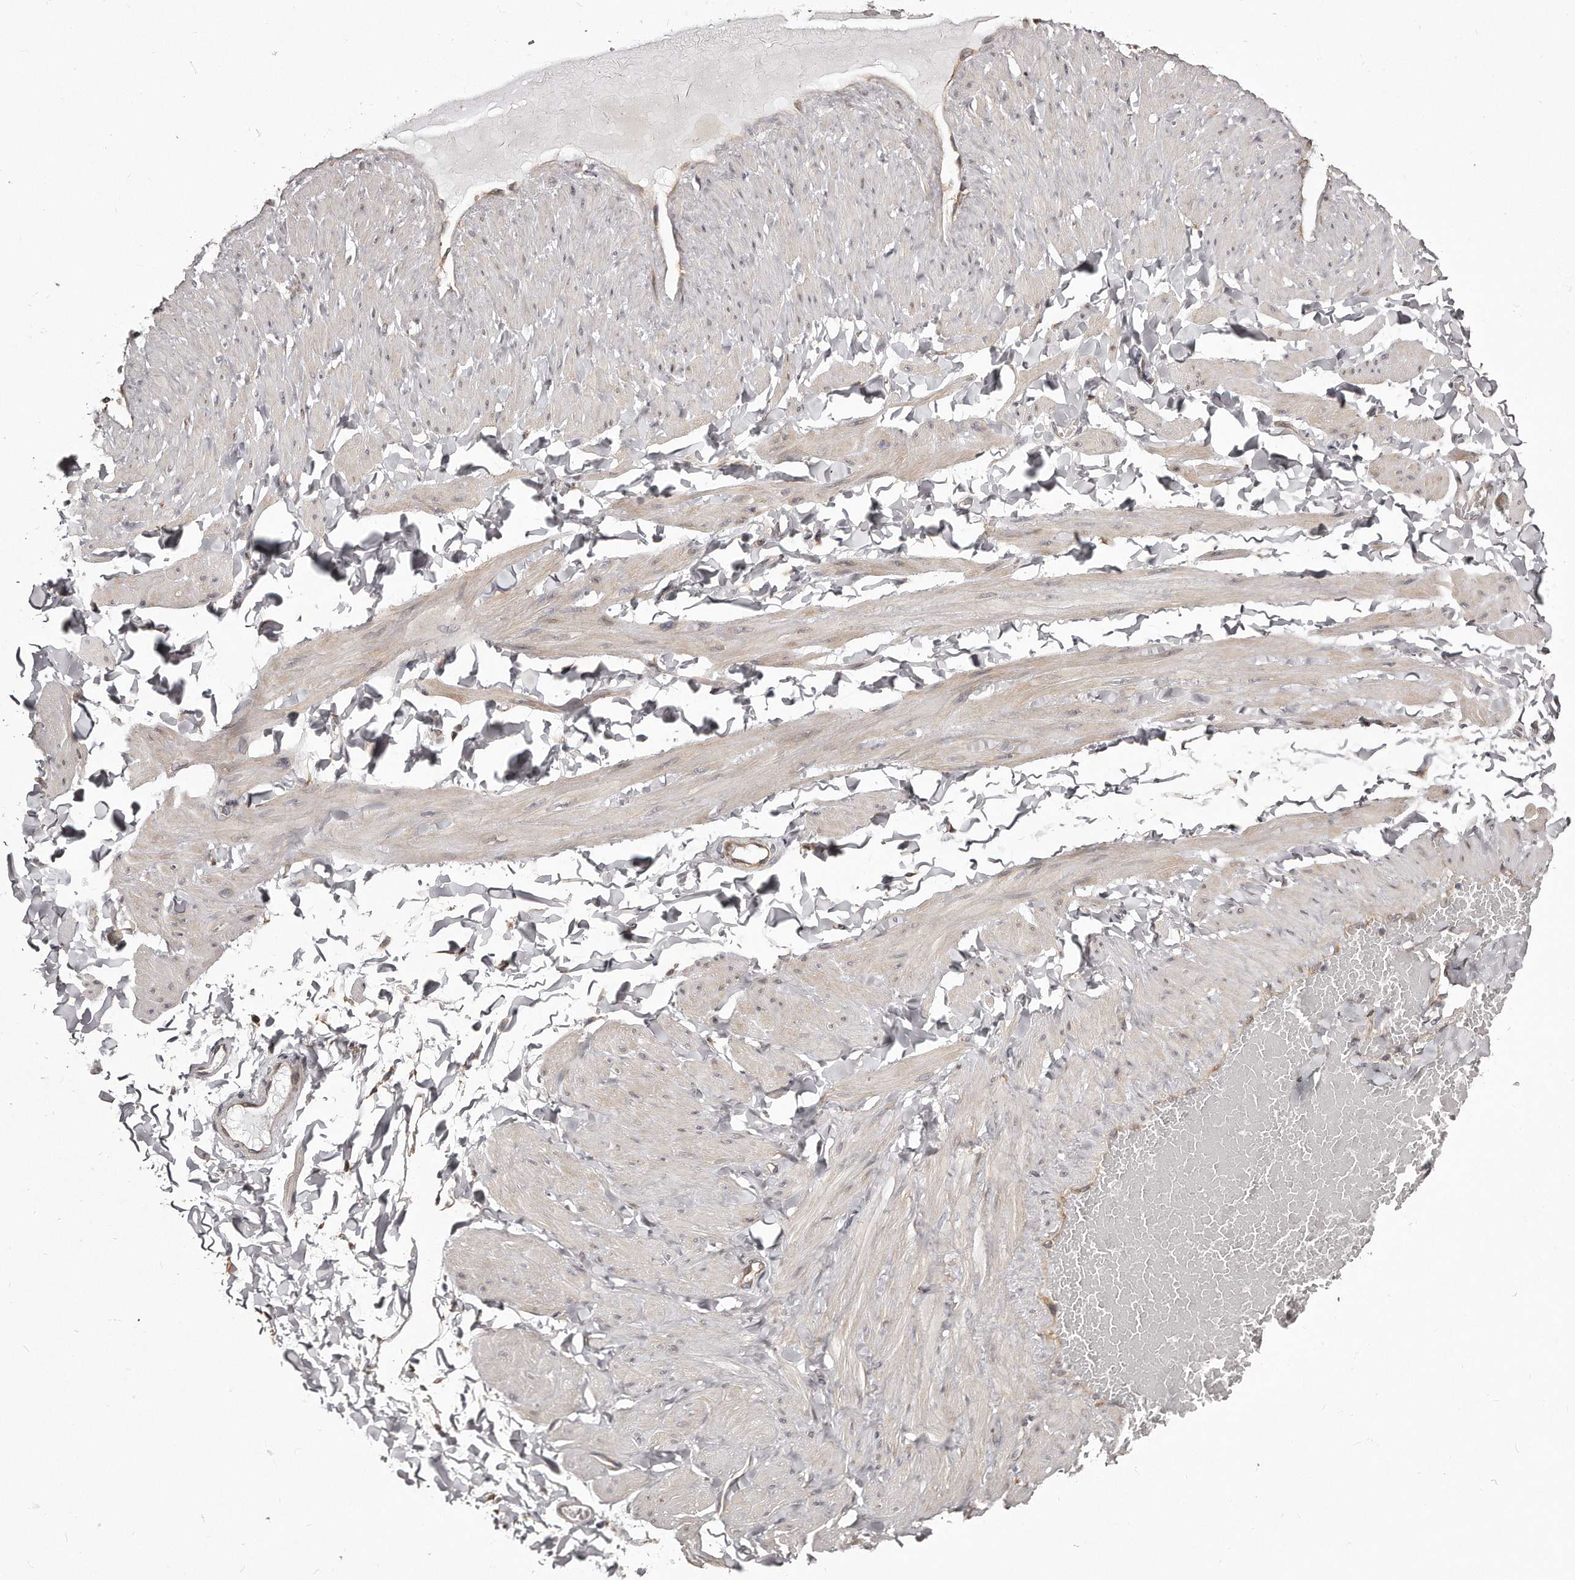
{"staining": {"intensity": "weak", "quantity": "25%-75%", "location": "cytoplasmic/membranous"}, "tissue": "adipose tissue", "cell_type": "Adipocytes", "image_type": "normal", "snomed": [{"axis": "morphology", "description": "Normal tissue, NOS"}, {"axis": "topography", "description": "Adipose tissue"}, {"axis": "topography", "description": "Vascular tissue"}, {"axis": "topography", "description": "Peripheral nerve tissue"}], "caption": "A high-resolution image shows immunohistochemistry staining of benign adipose tissue, which shows weak cytoplasmic/membranous positivity in approximately 25%-75% of adipocytes.", "gene": "TRAPPC14", "patient": {"sex": "male", "age": 25}}